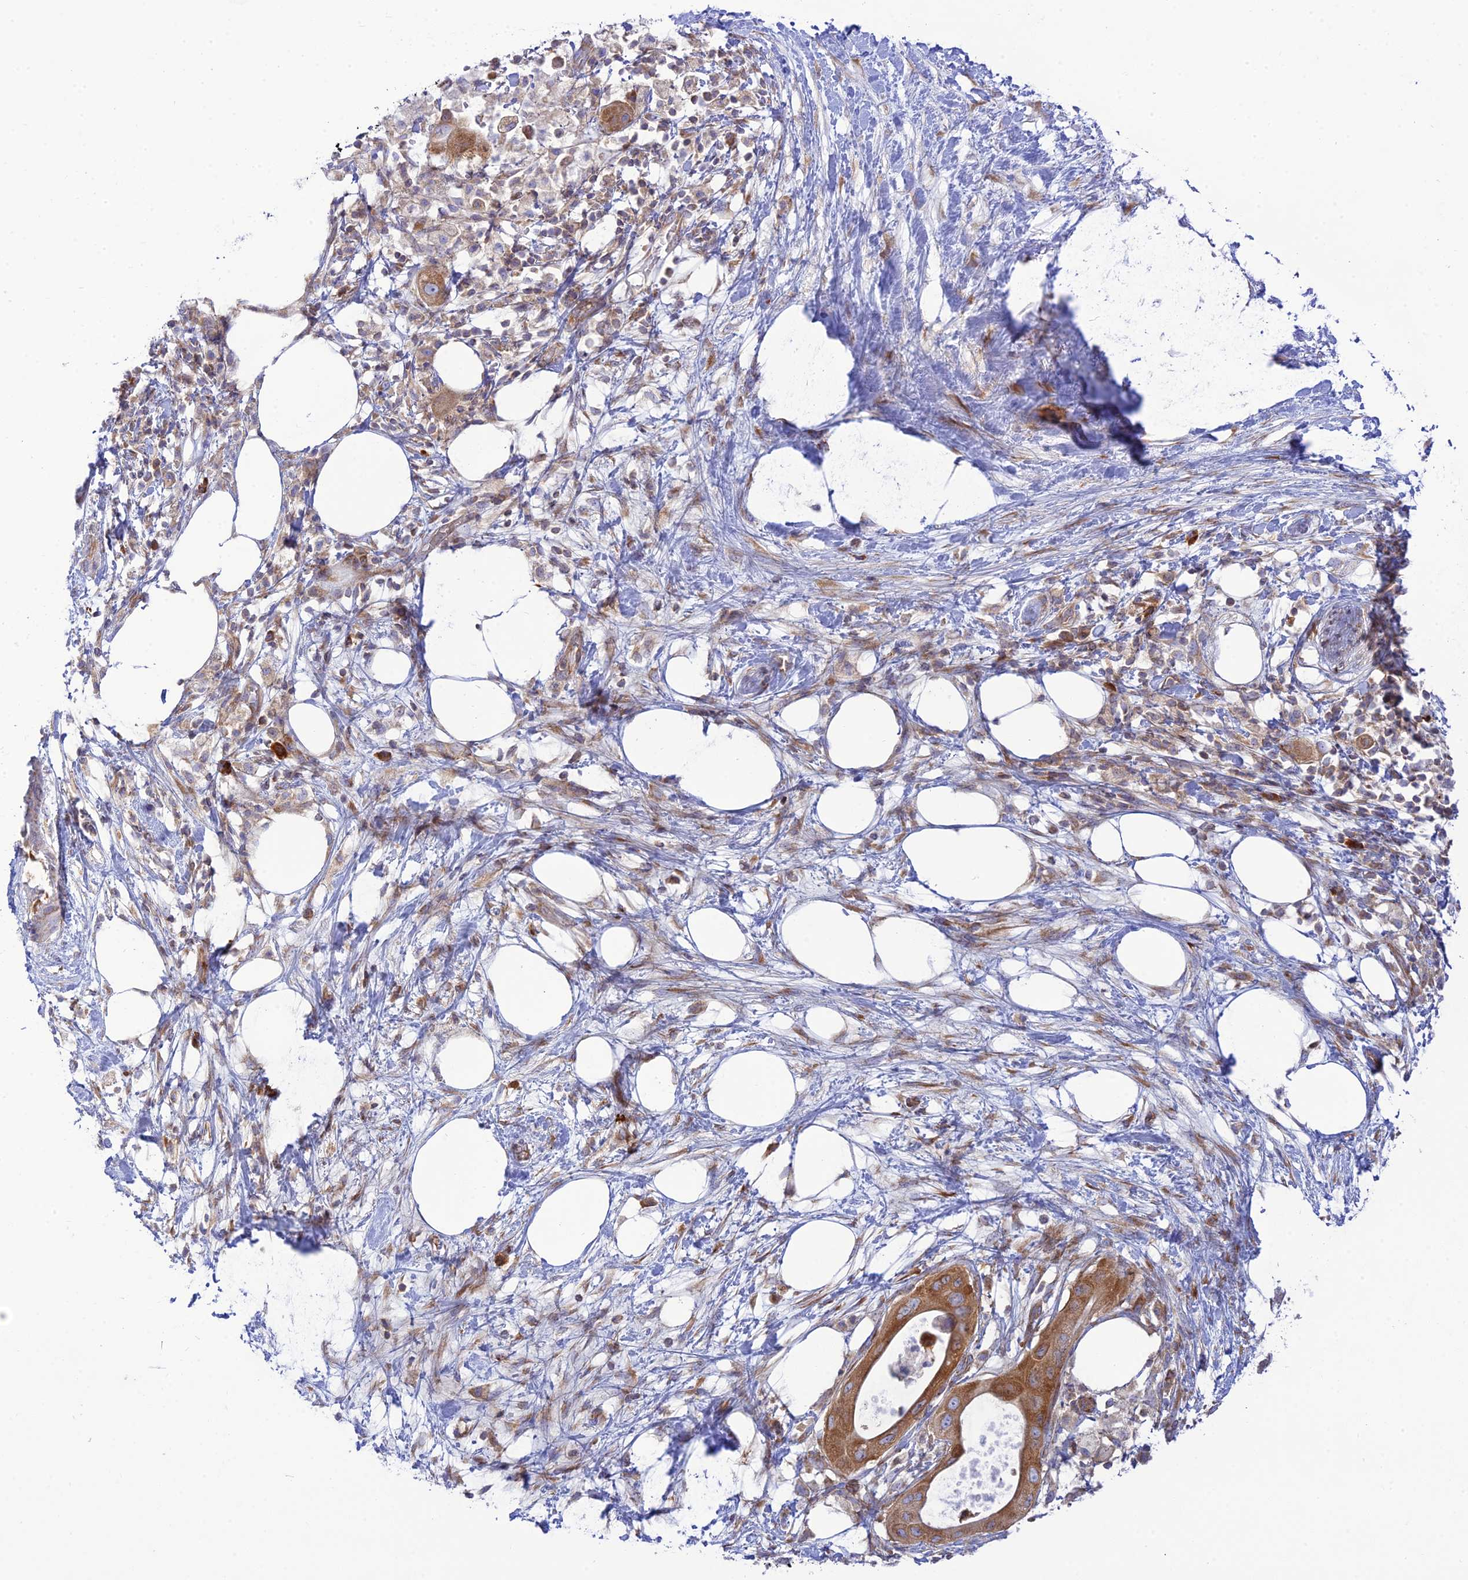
{"staining": {"intensity": "moderate", "quantity": ">75%", "location": "cytoplasmic/membranous"}, "tissue": "pancreatic cancer", "cell_type": "Tumor cells", "image_type": "cancer", "snomed": [{"axis": "morphology", "description": "Adenocarcinoma, NOS"}, {"axis": "topography", "description": "Pancreas"}], "caption": "There is medium levels of moderate cytoplasmic/membranous positivity in tumor cells of pancreatic adenocarcinoma, as demonstrated by immunohistochemical staining (brown color).", "gene": "PIMREG", "patient": {"sex": "male", "age": 68}}